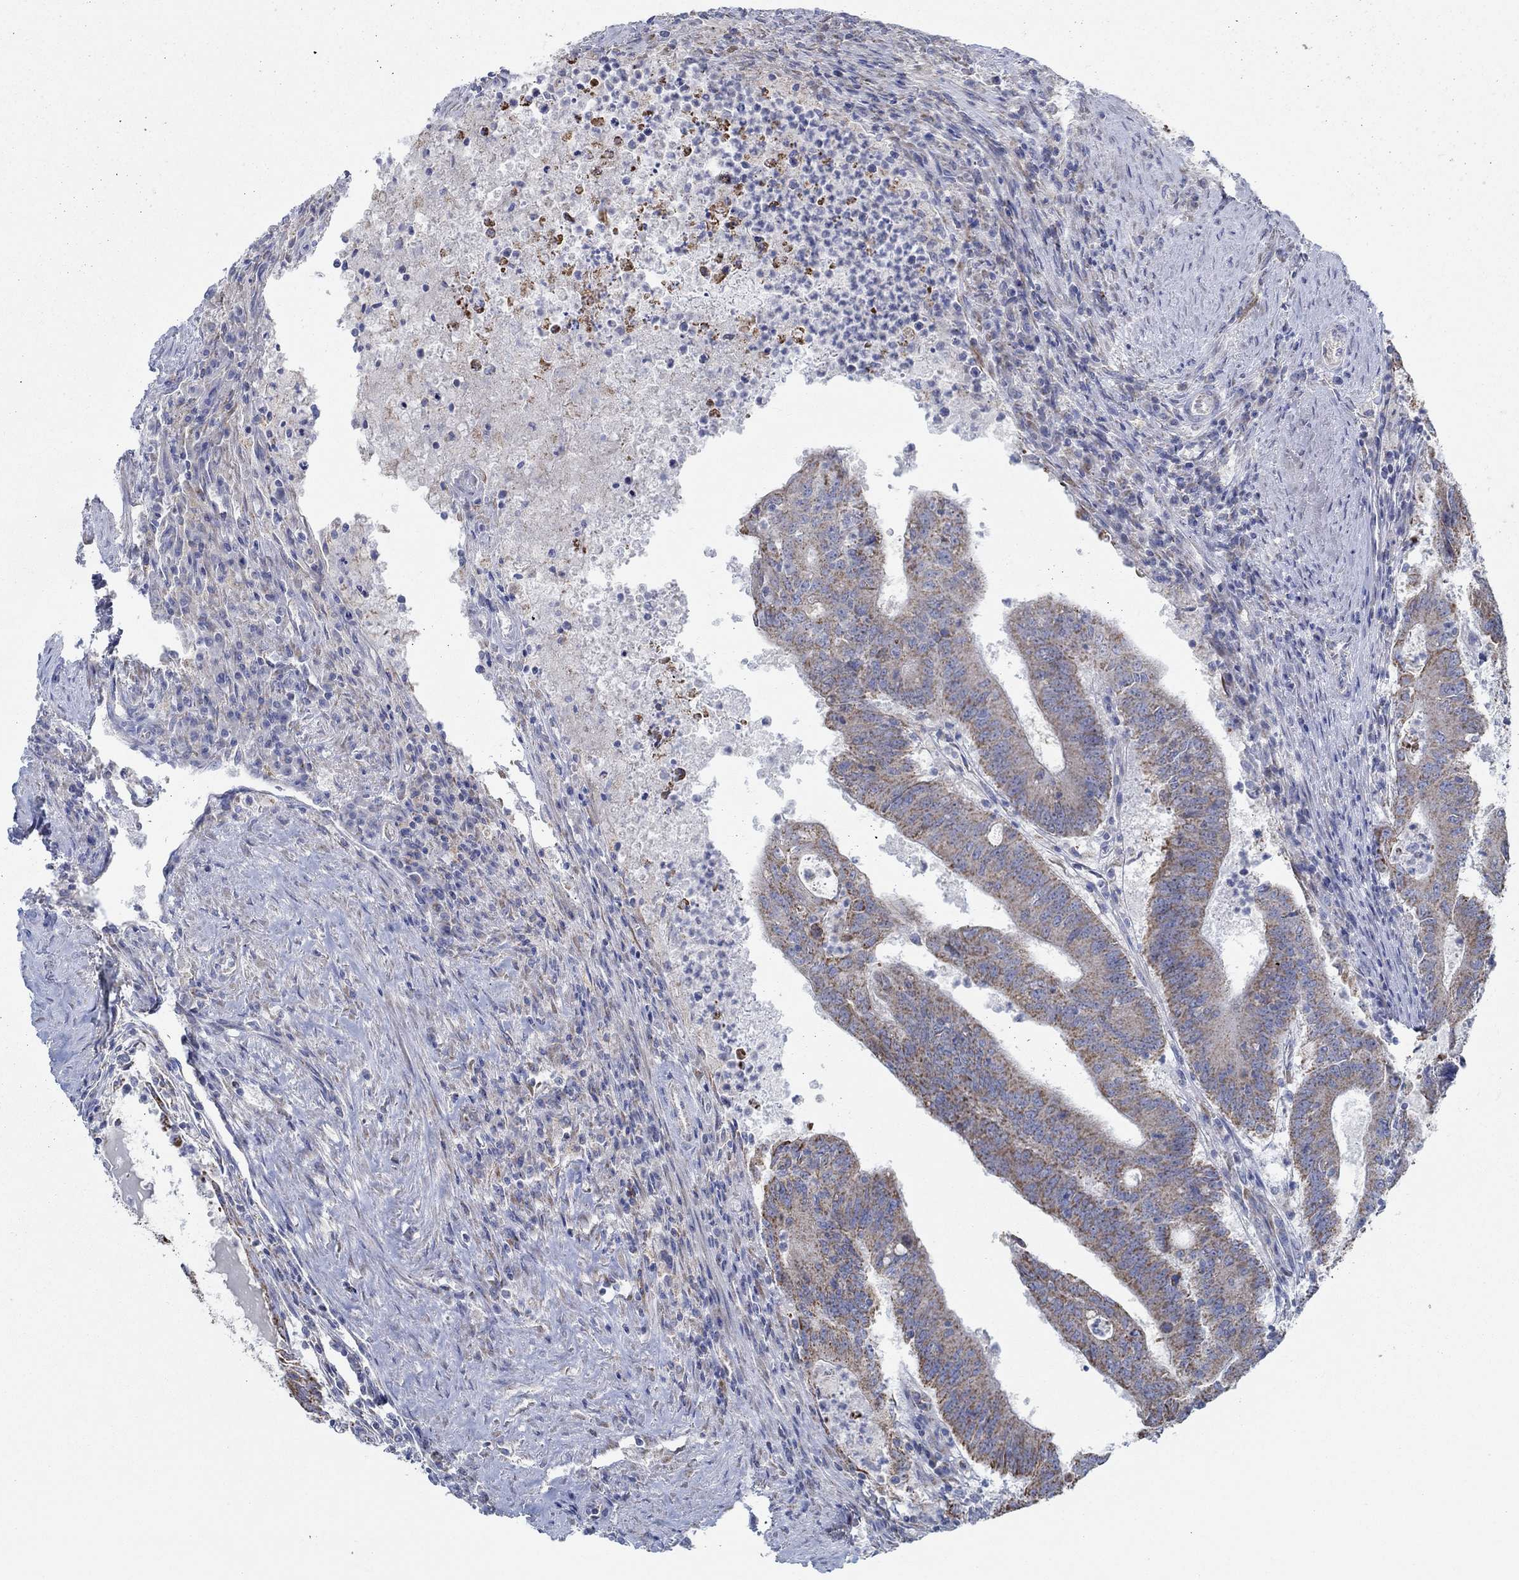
{"staining": {"intensity": "strong", "quantity": "25%-75%", "location": "cytoplasmic/membranous"}, "tissue": "colorectal cancer", "cell_type": "Tumor cells", "image_type": "cancer", "snomed": [{"axis": "morphology", "description": "Adenocarcinoma, NOS"}, {"axis": "topography", "description": "Colon"}], "caption": "This micrograph reveals colorectal adenocarcinoma stained with immunohistochemistry (IHC) to label a protein in brown. The cytoplasmic/membranous of tumor cells show strong positivity for the protein. Nuclei are counter-stained blue.", "gene": "GLOD5", "patient": {"sex": "female", "age": 70}}